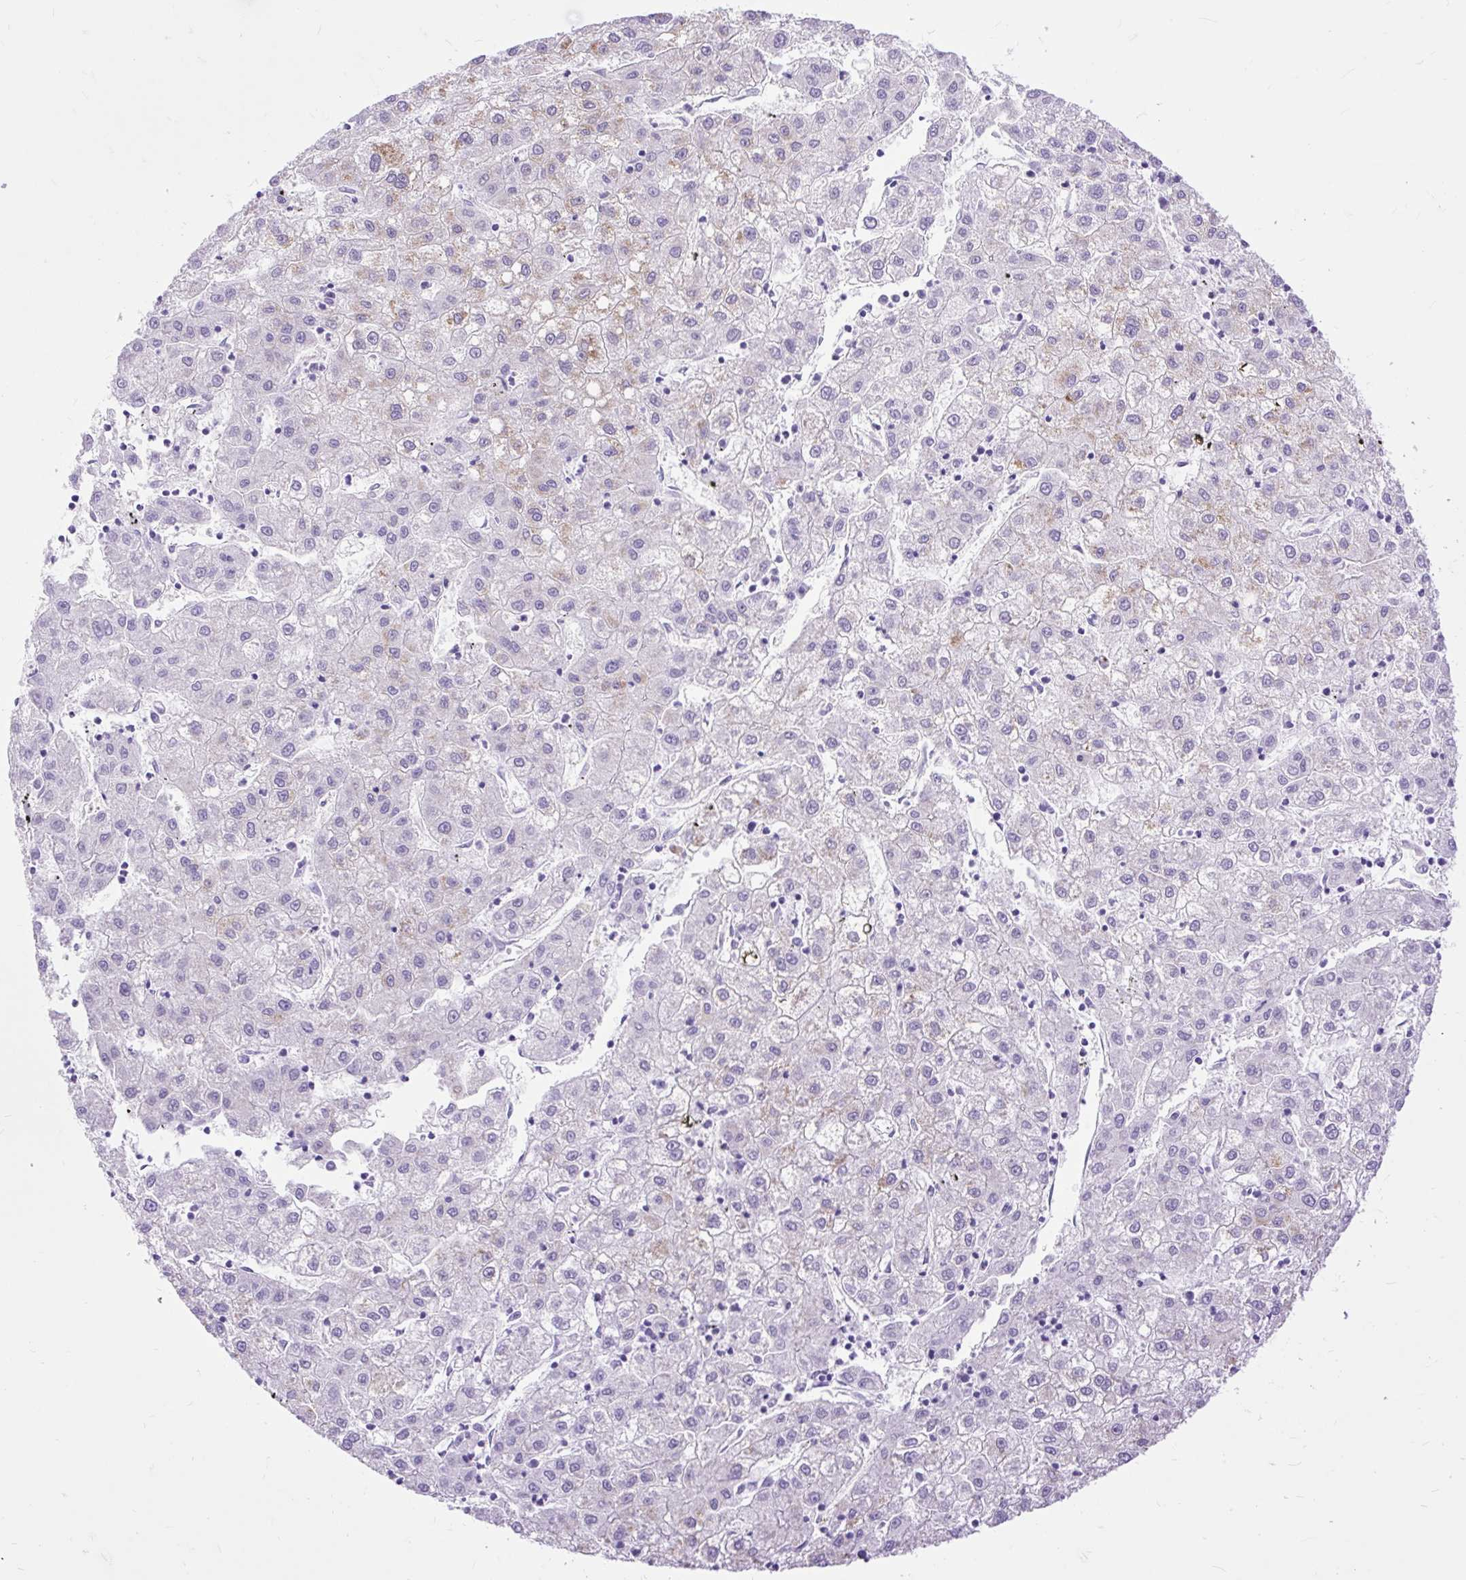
{"staining": {"intensity": "negative", "quantity": "none", "location": "none"}, "tissue": "liver cancer", "cell_type": "Tumor cells", "image_type": "cancer", "snomed": [{"axis": "morphology", "description": "Carcinoma, Hepatocellular, NOS"}, {"axis": "topography", "description": "Liver"}], "caption": "A micrograph of human liver cancer is negative for staining in tumor cells.", "gene": "ZNF256", "patient": {"sex": "male", "age": 72}}